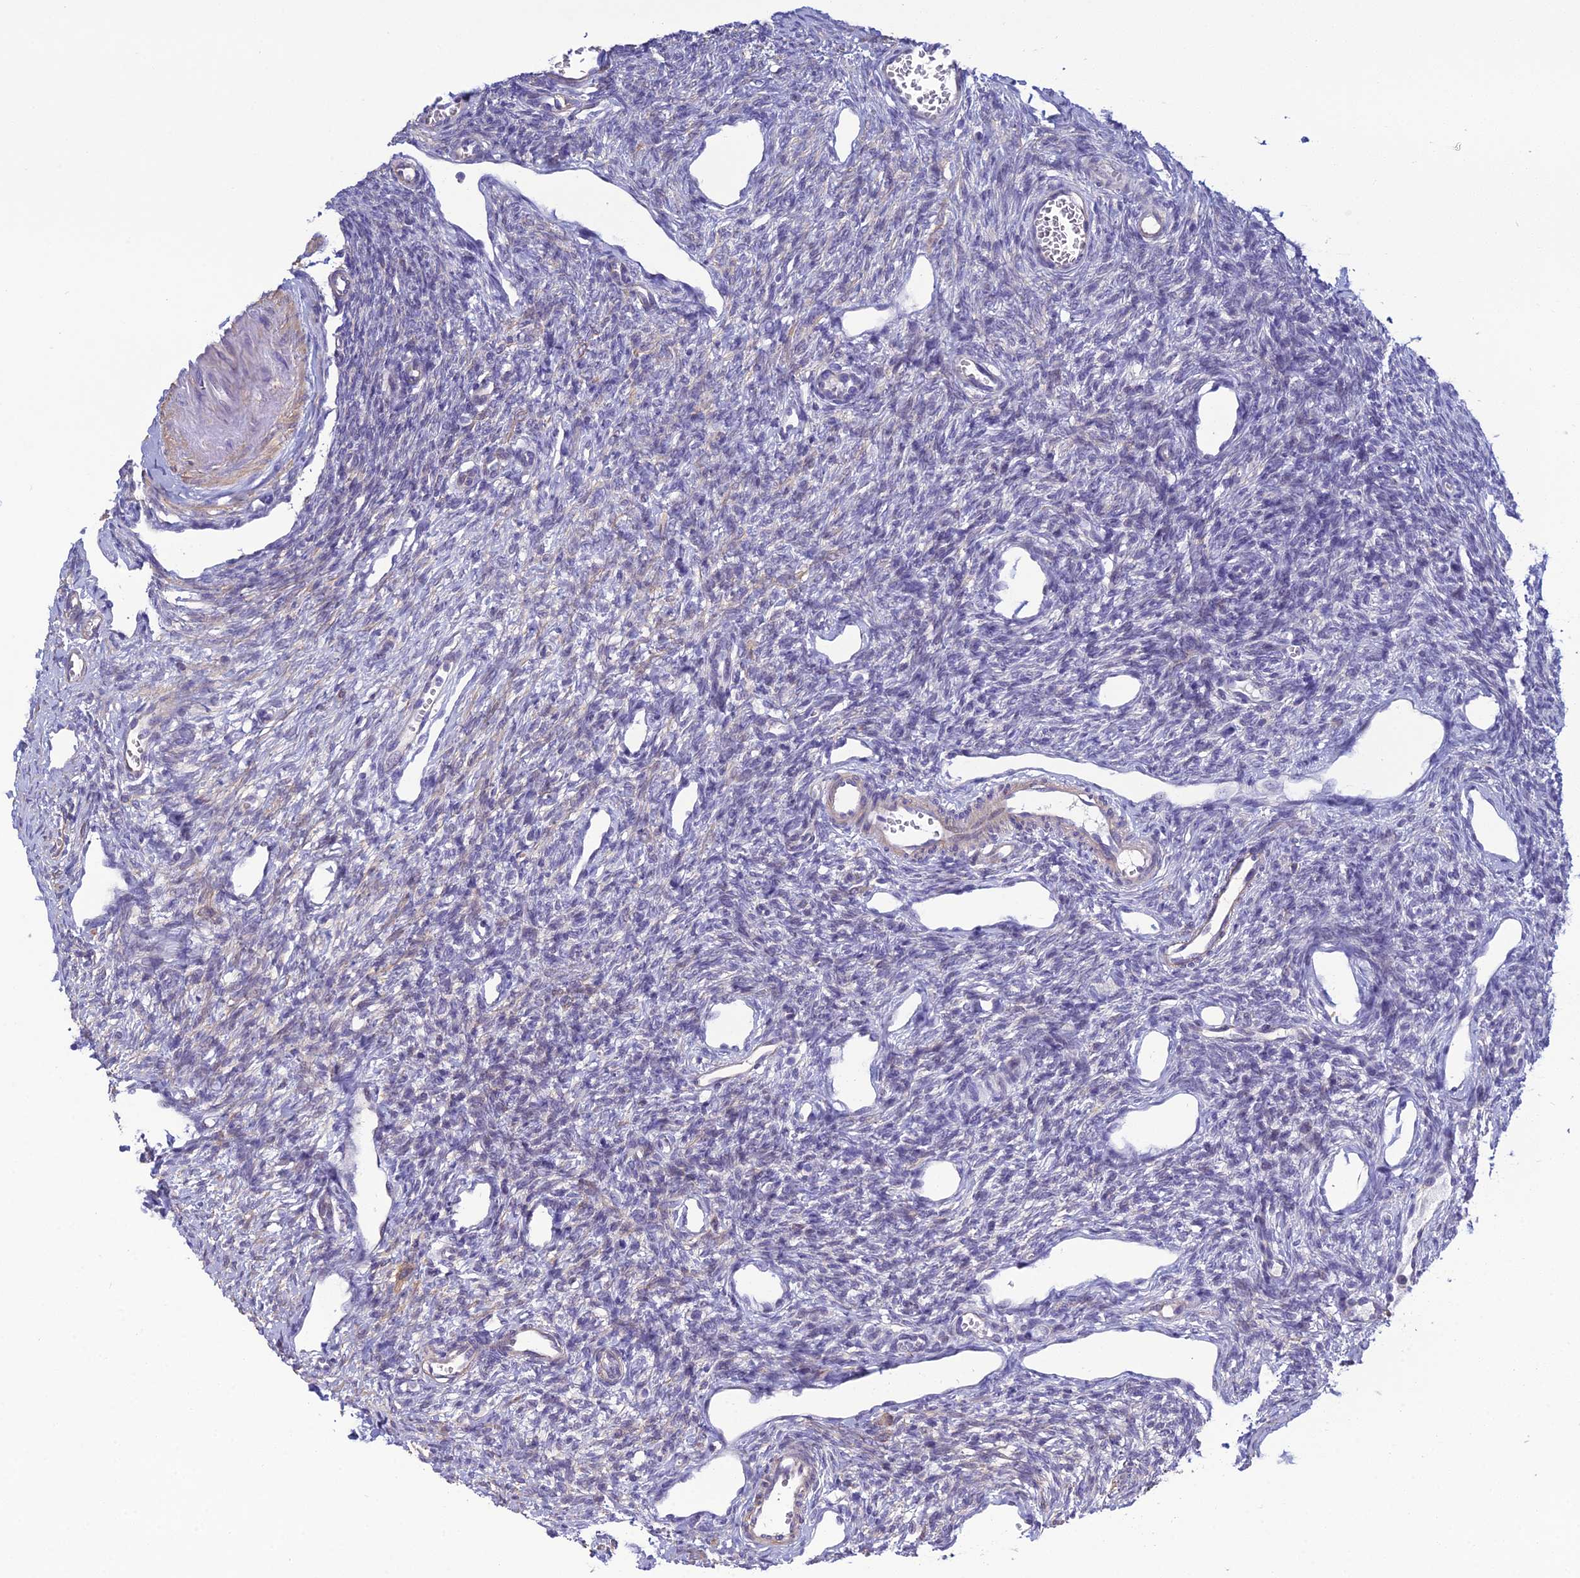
{"staining": {"intensity": "negative", "quantity": "none", "location": "none"}, "tissue": "ovary", "cell_type": "Ovarian stroma cells", "image_type": "normal", "snomed": [{"axis": "morphology", "description": "Normal tissue, NOS"}, {"axis": "morphology", "description": "Cyst, NOS"}, {"axis": "topography", "description": "Ovary"}], "caption": "This is an IHC micrograph of benign human ovary. There is no positivity in ovarian stroma cells.", "gene": "LZTS2", "patient": {"sex": "female", "age": 33}}